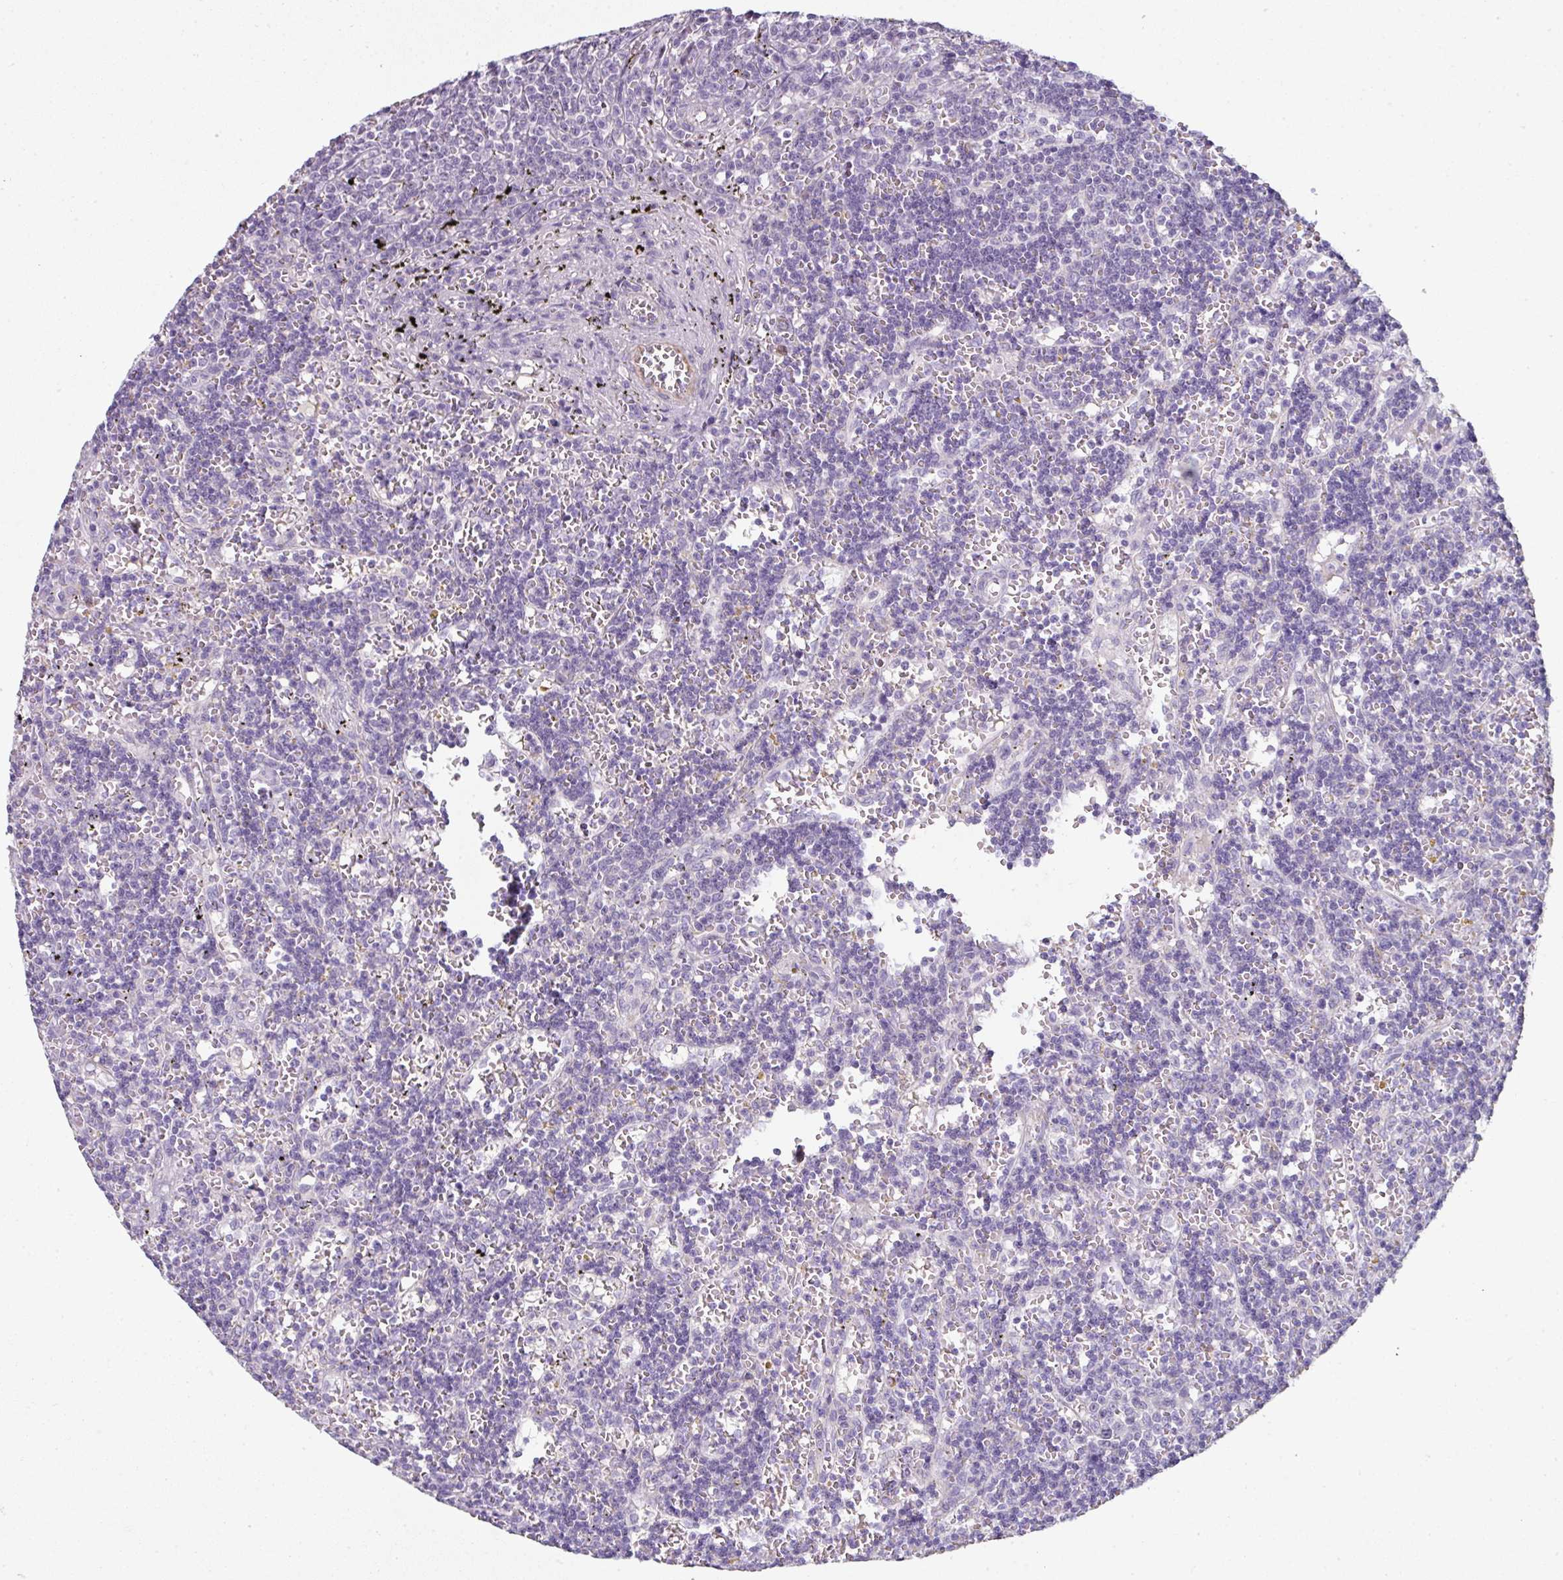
{"staining": {"intensity": "negative", "quantity": "none", "location": "none"}, "tissue": "lymphoma", "cell_type": "Tumor cells", "image_type": "cancer", "snomed": [{"axis": "morphology", "description": "Malignant lymphoma, non-Hodgkin's type, Low grade"}, {"axis": "topography", "description": "Spleen"}], "caption": "High magnification brightfield microscopy of lymphoma stained with DAB (brown) and counterstained with hematoxylin (blue): tumor cells show no significant positivity.", "gene": "FHAD1", "patient": {"sex": "male", "age": 60}}